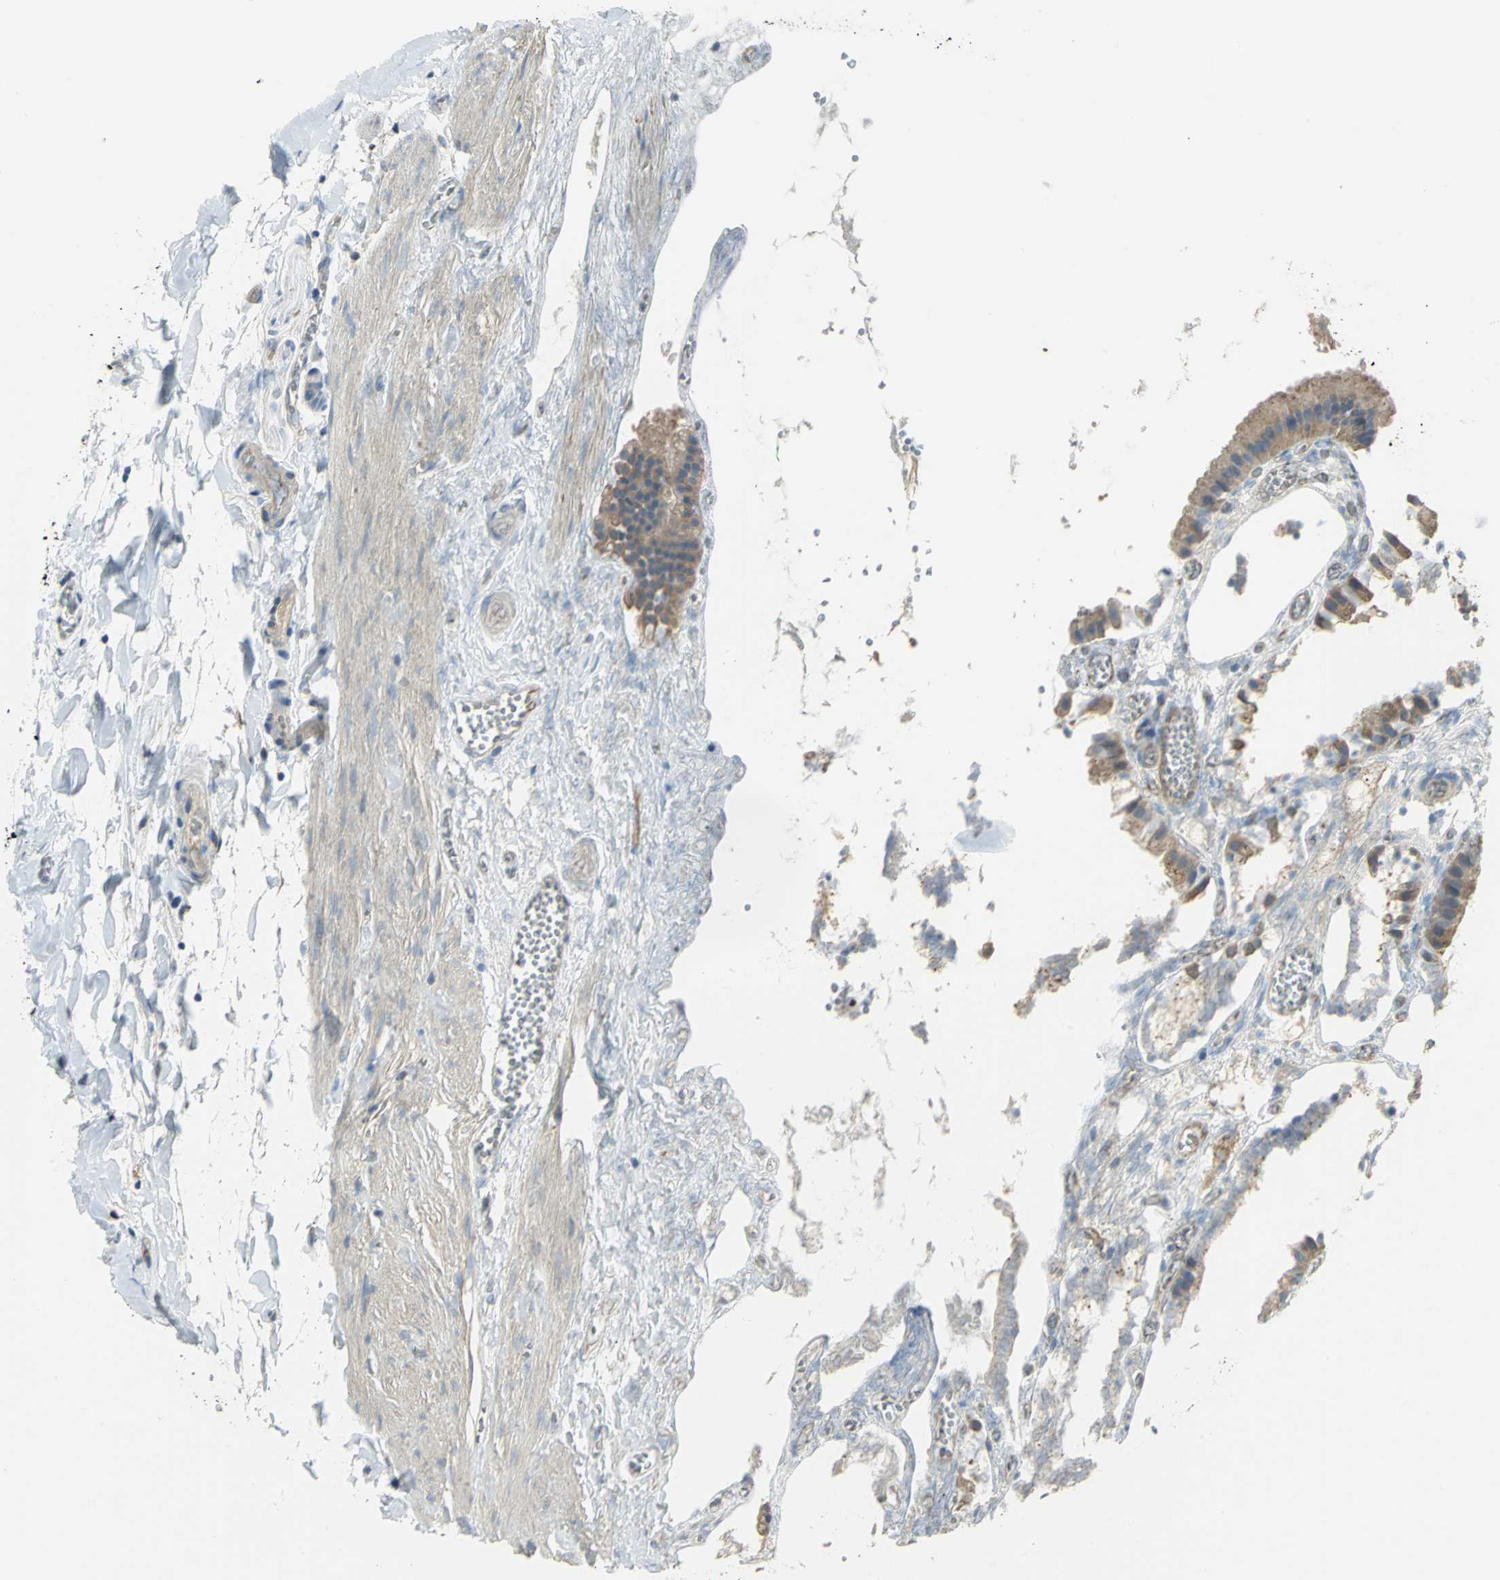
{"staining": {"intensity": "weak", "quantity": "25%-75%", "location": "cytoplasmic/membranous"}, "tissue": "gallbladder", "cell_type": "Glandular cells", "image_type": "normal", "snomed": [{"axis": "morphology", "description": "Normal tissue, NOS"}, {"axis": "topography", "description": "Gallbladder"}], "caption": "A photomicrograph showing weak cytoplasmic/membranous positivity in approximately 25%-75% of glandular cells in benign gallbladder, as visualized by brown immunohistochemical staining.", "gene": "DIAPH2", "patient": {"sex": "female", "age": 63}}